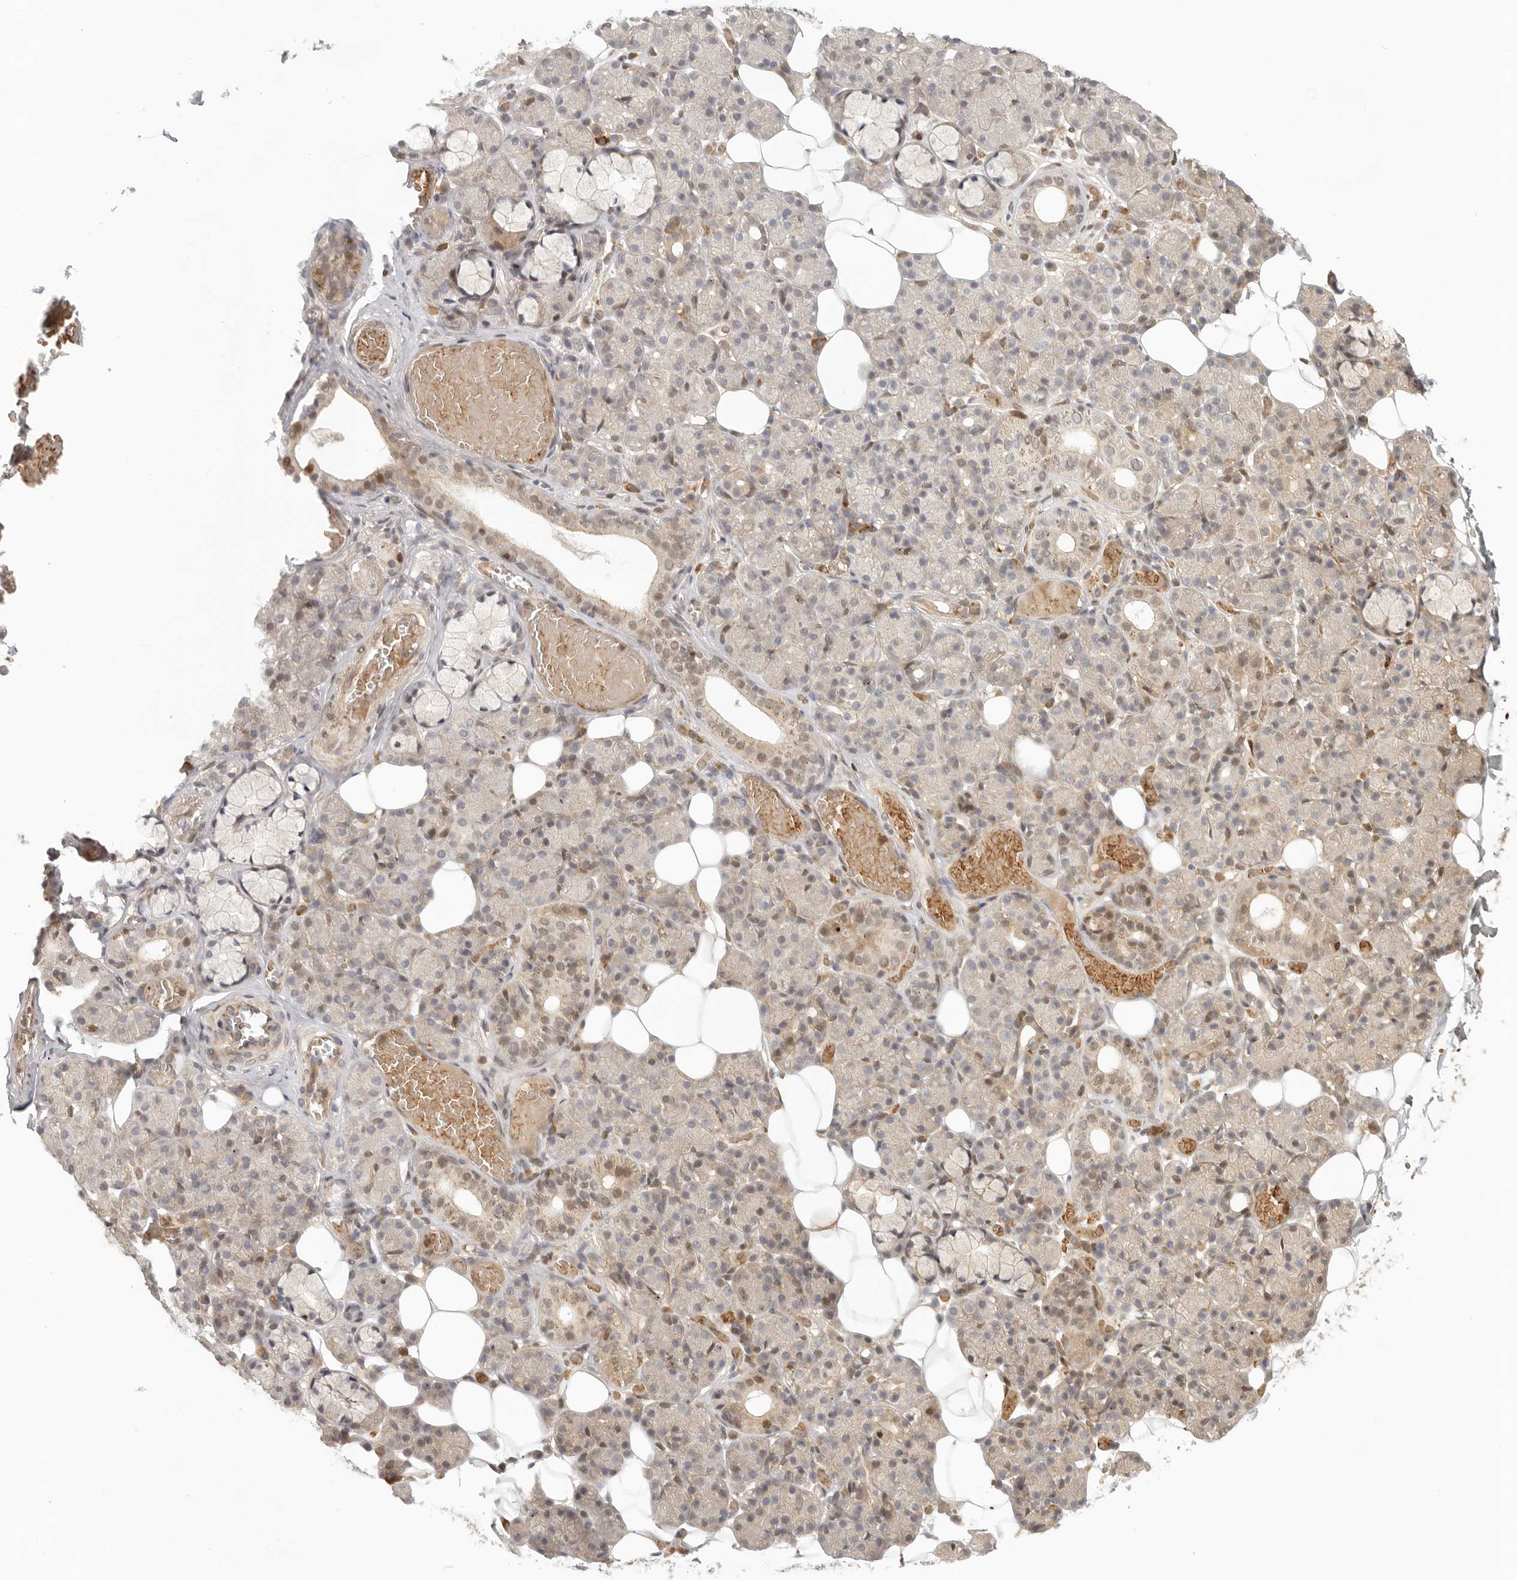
{"staining": {"intensity": "moderate", "quantity": "25%-75%", "location": "cytoplasmic/membranous,nuclear"}, "tissue": "salivary gland", "cell_type": "Glandular cells", "image_type": "normal", "snomed": [{"axis": "morphology", "description": "Normal tissue, NOS"}, {"axis": "topography", "description": "Salivary gland"}], "caption": "Protein staining of unremarkable salivary gland shows moderate cytoplasmic/membranous,nuclear positivity in about 25%-75% of glandular cells.", "gene": "AHDC1", "patient": {"sex": "male", "age": 63}}